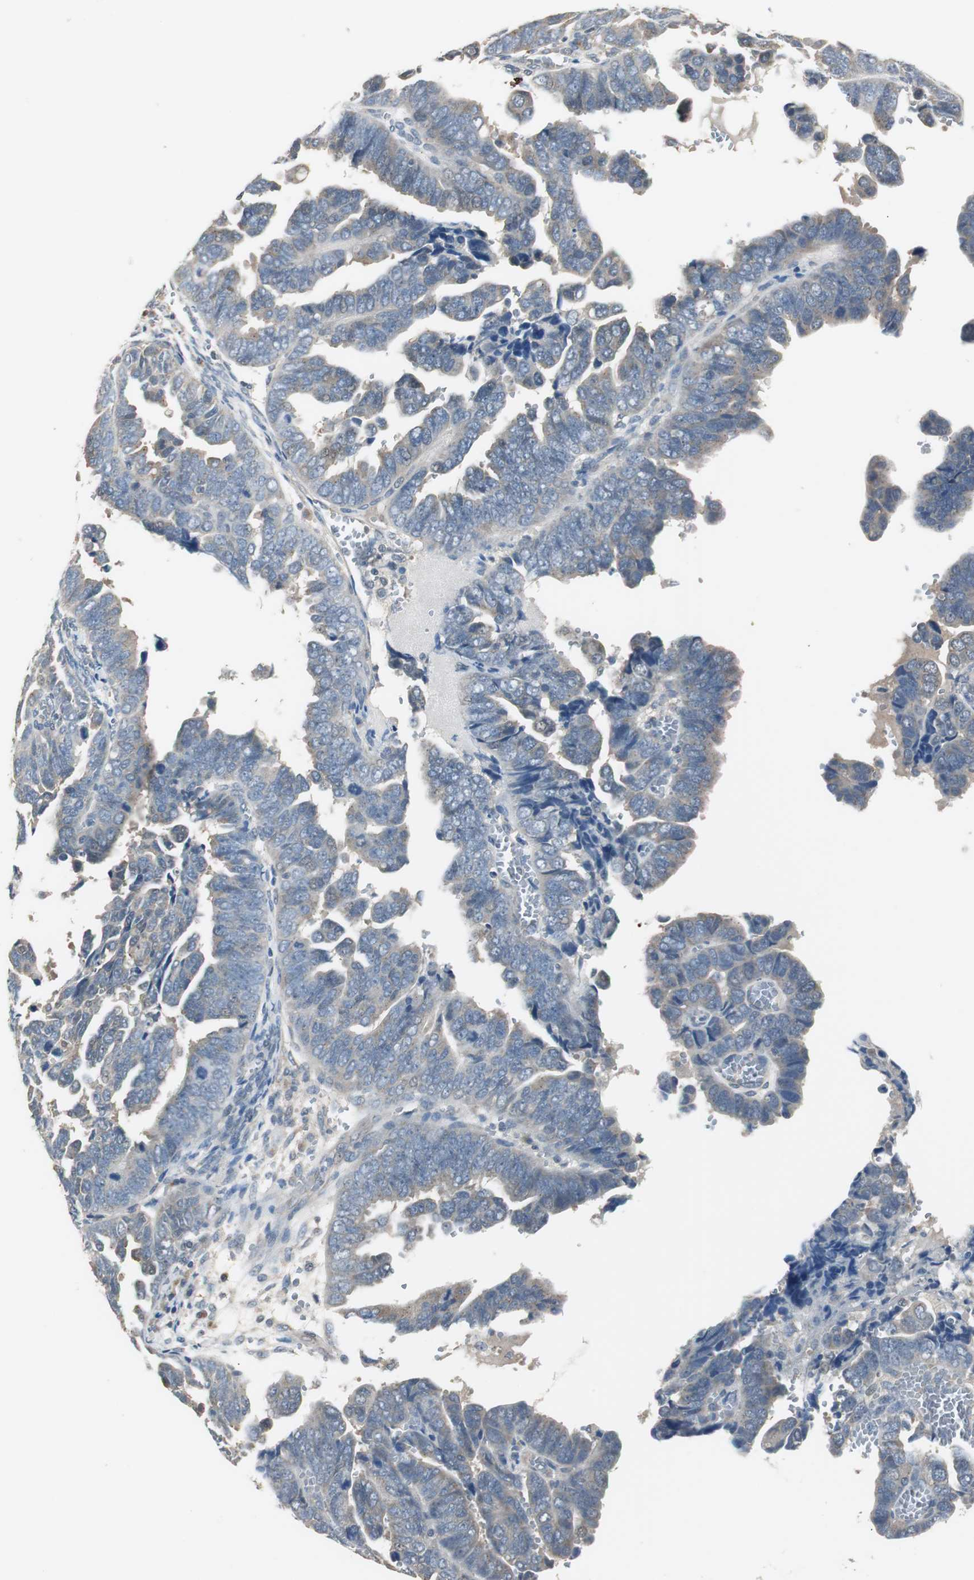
{"staining": {"intensity": "weak", "quantity": "<25%", "location": "cytoplasmic/membranous"}, "tissue": "endometrial cancer", "cell_type": "Tumor cells", "image_type": "cancer", "snomed": [{"axis": "morphology", "description": "Adenocarcinoma, NOS"}, {"axis": "topography", "description": "Endometrium"}], "caption": "Tumor cells show no significant staining in endometrial cancer. (DAB immunohistochemistry (IHC), high magnification).", "gene": "PTPRN2", "patient": {"sex": "female", "age": 75}}